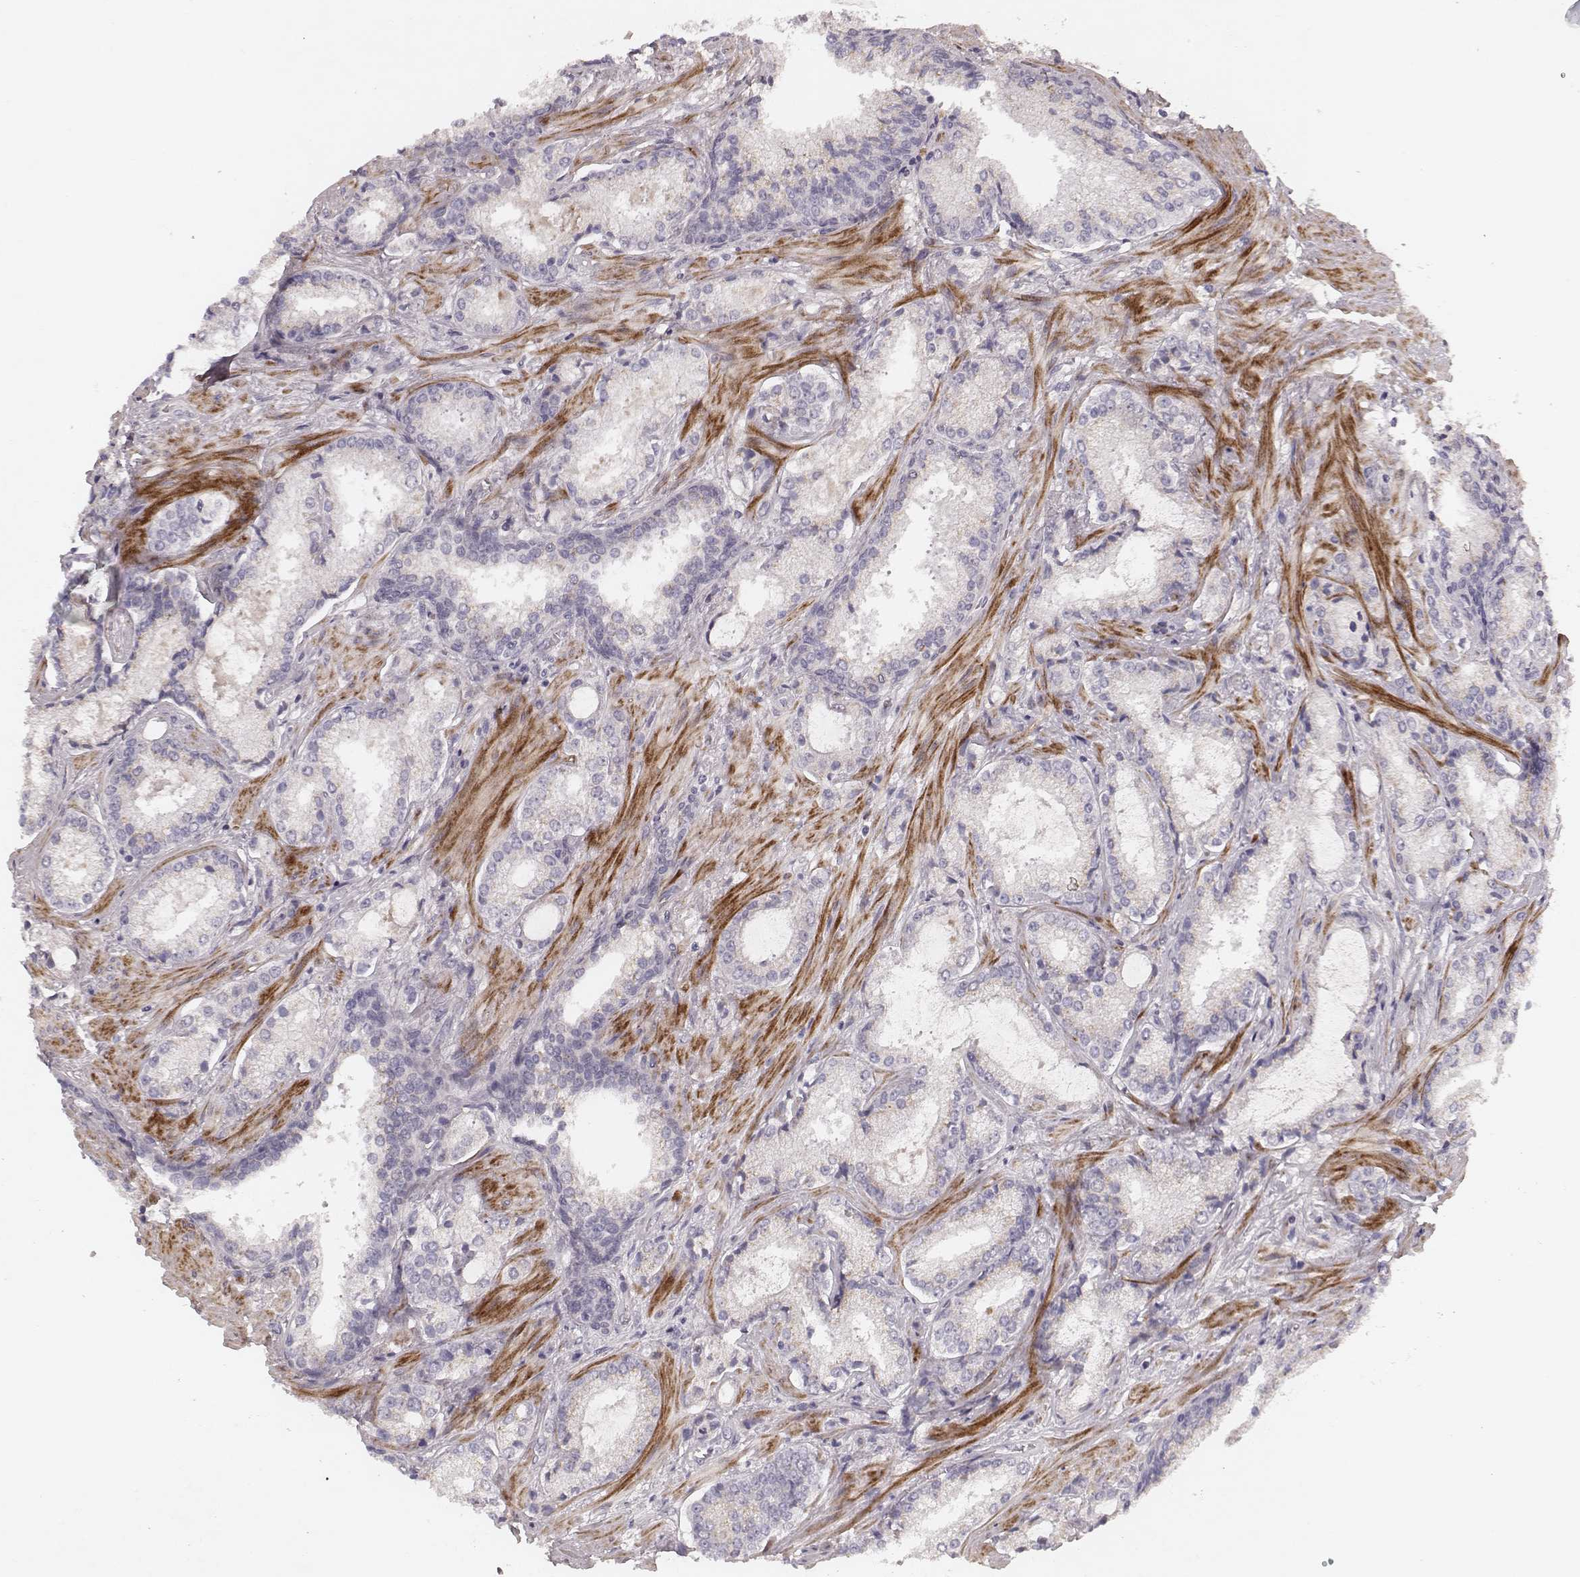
{"staining": {"intensity": "negative", "quantity": "none", "location": "none"}, "tissue": "prostate cancer", "cell_type": "Tumor cells", "image_type": "cancer", "snomed": [{"axis": "morphology", "description": "Adenocarcinoma, Low grade"}, {"axis": "topography", "description": "Prostate"}], "caption": "High power microscopy histopathology image of an IHC micrograph of prostate cancer (adenocarcinoma (low-grade)), revealing no significant staining in tumor cells.", "gene": "FAM13B", "patient": {"sex": "male", "age": 56}}